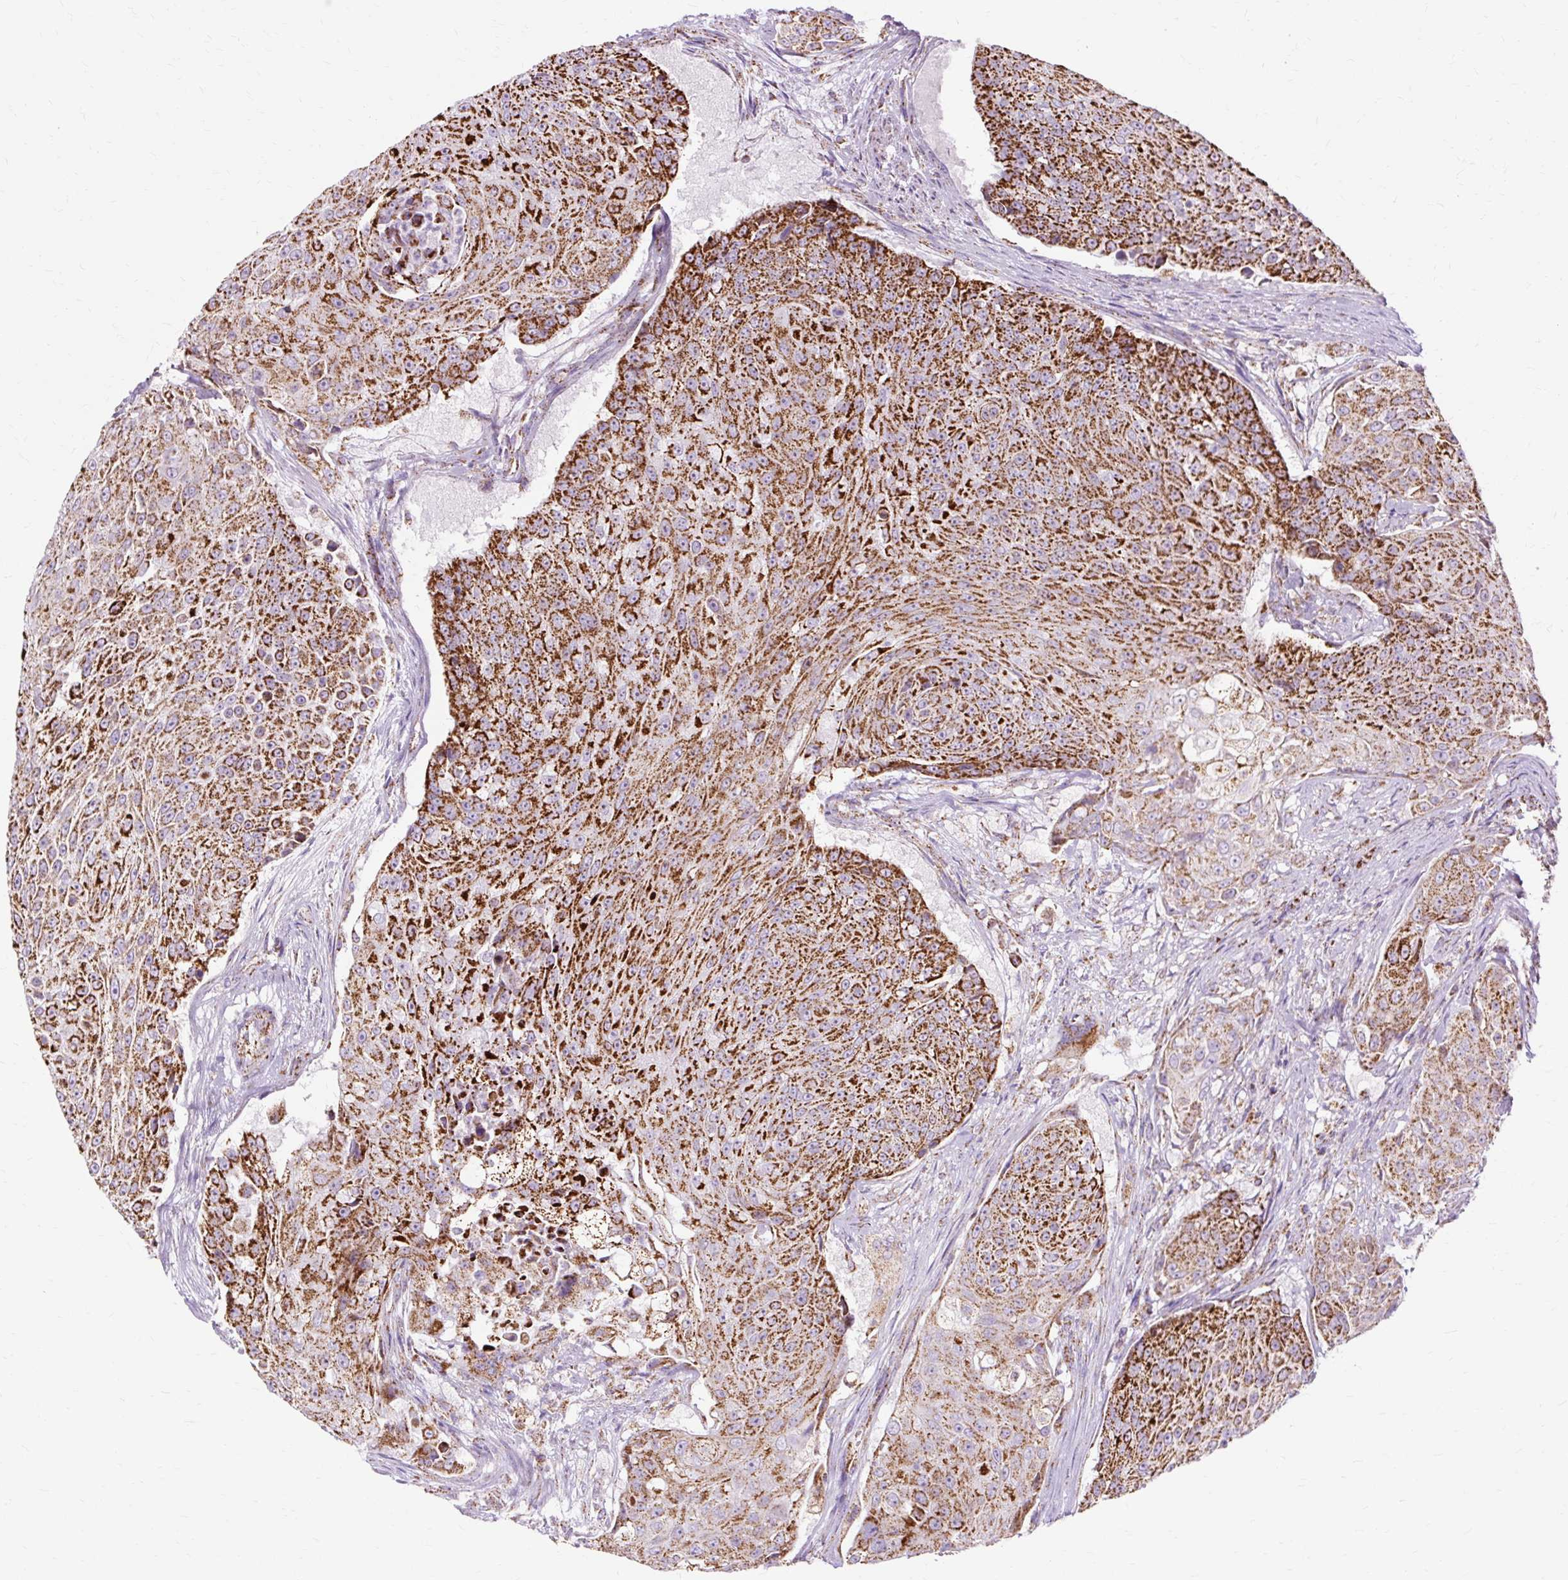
{"staining": {"intensity": "strong", "quantity": ">75%", "location": "cytoplasmic/membranous"}, "tissue": "urothelial cancer", "cell_type": "Tumor cells", "image_type": "cancer", "snomed": [{"axis": "morphology", "description": "Urothelial carcinoma, High grade"}, {"axis": "topography", "description": "Urinary bladder"}], "caption": "Protein expression analysis of urothelial cancer reveals strong cytoplasmic/membranous expression in approximately >75% of tumor cells.", "gene": "DLAT", "patient": {"sex": "female", "age": 63}}